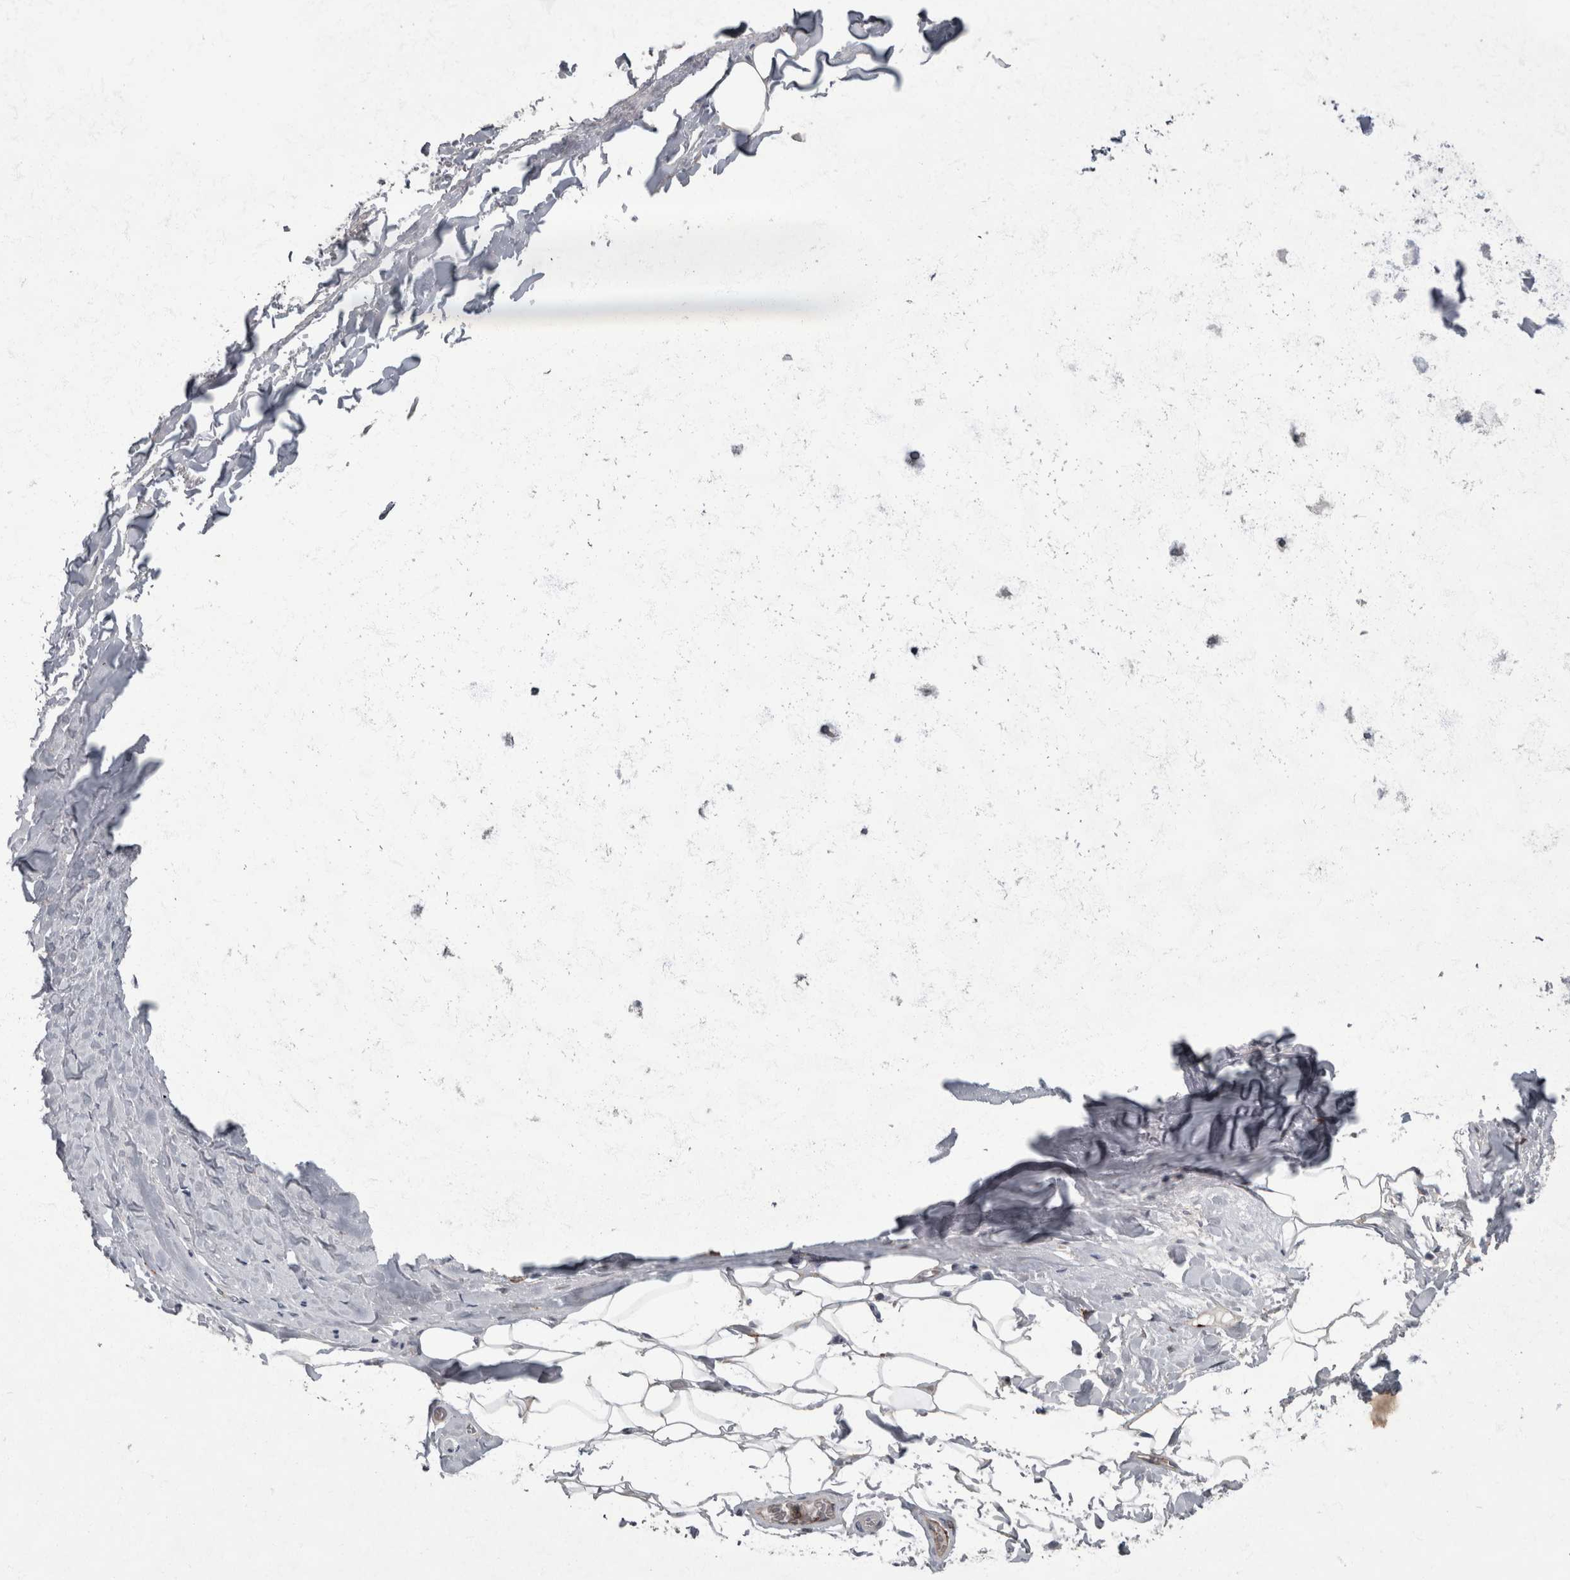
{"staining": {"intensity": "moderate", "quantity": "<25%", "location": "cytoplasmic/membranous"}, "tissue": "adipose tissue", "cell_type": "Adipocytes", "image_type": "normal", "snomed": [{"axis": "morphology", "description": "Normal tissue, NOS"}, {"axis": "topography", "description": "Cartilage tissue"}], "caption": "Moderate cytoplasmic/membranous positivity for a protein is seen in about <25% of adipocytes of normal adipose tissue using immunohistochemistry (IHC).", "gene": "CDC42BPG", "patient": {"sex": "female", "age": 63}}